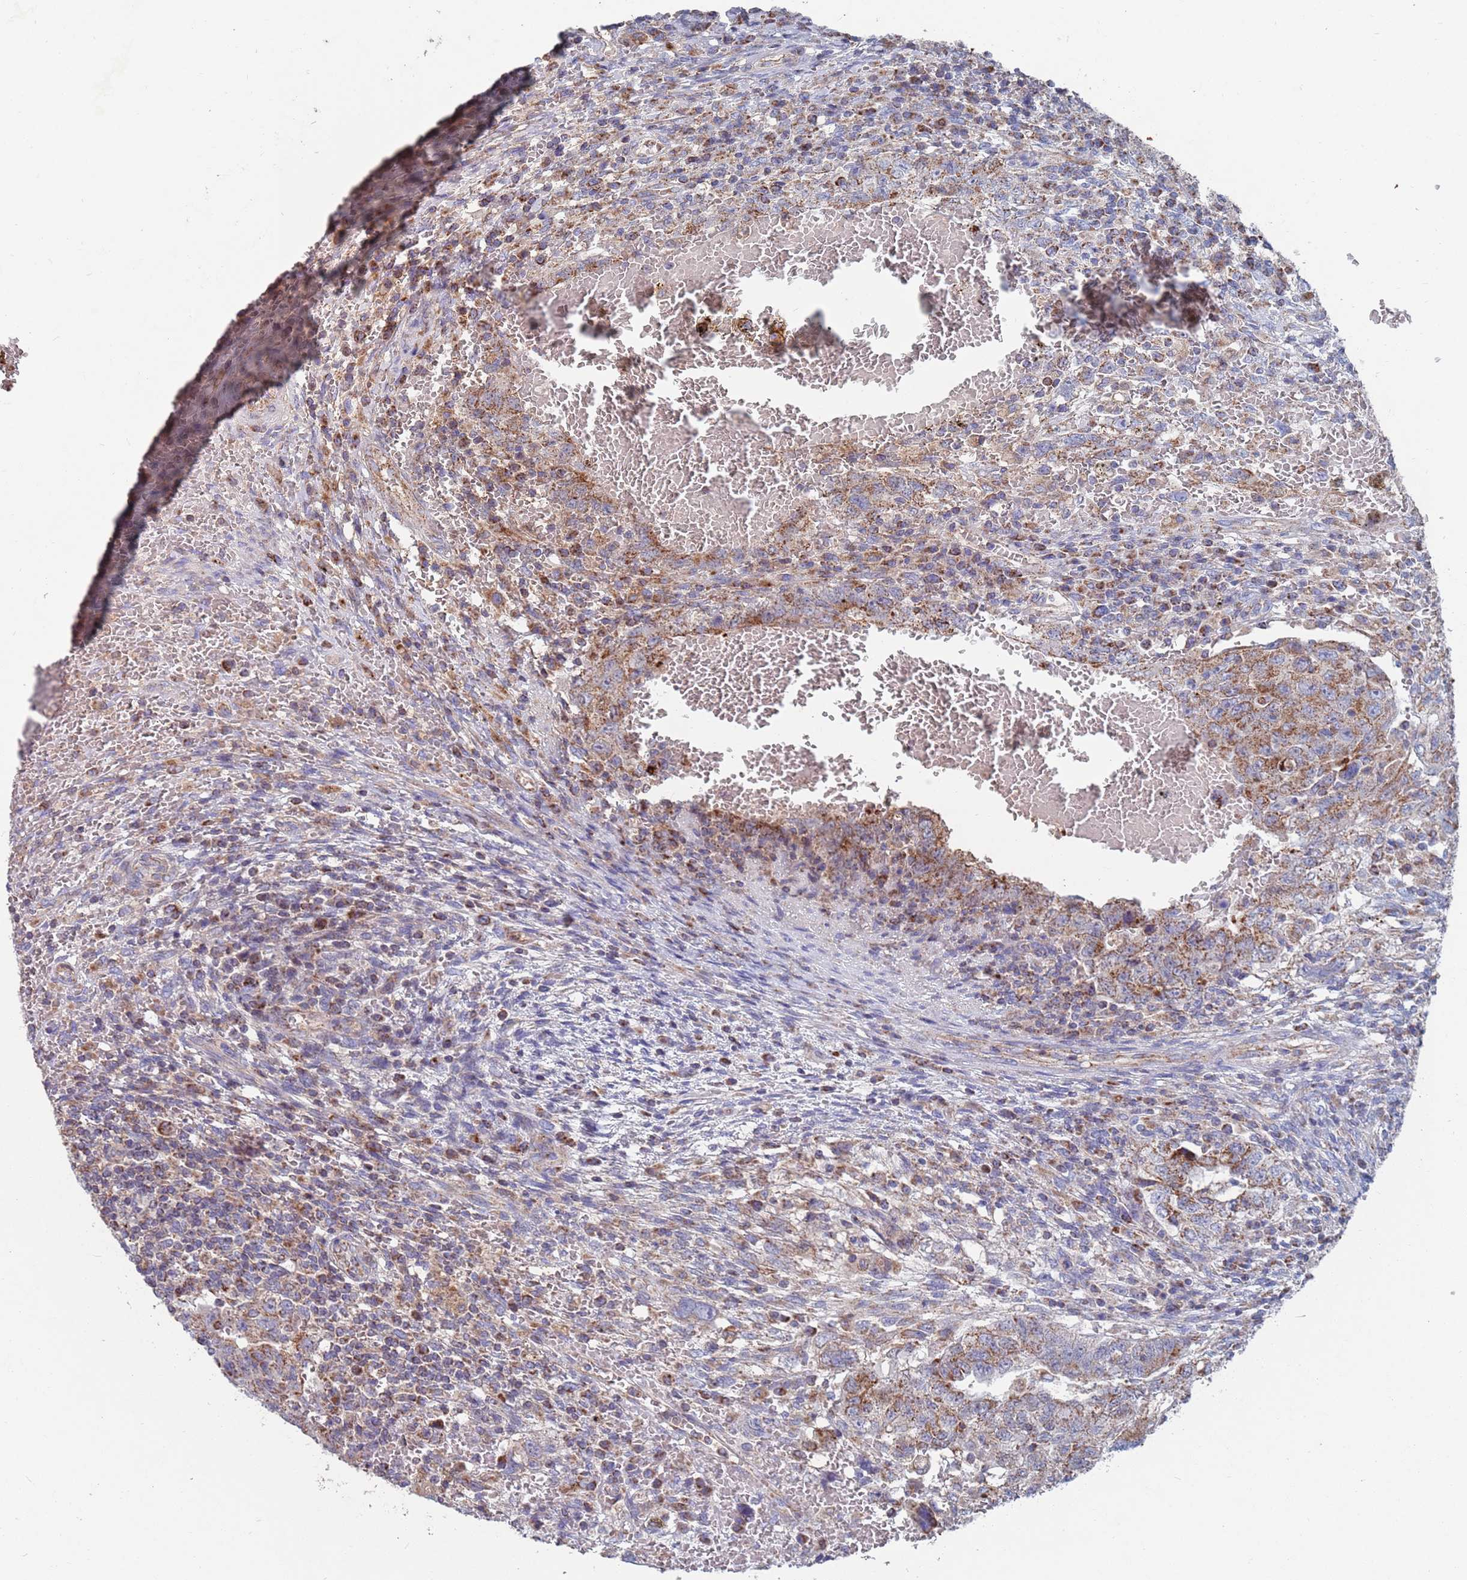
{"staining": {"intensity": "moderate", "quantity": ">75%", "location": "cytoplasmic/membranous"}, "tissue": "testis cancer", "cell_type": "Tumor cells", "image_type": "cancer", "snomed": [{"axis": "morphology", "description": "Carcinoma, Embryonal, NOS"}, {"axis": "topography", "description": "Testis"}], "caption": "Embryonal carcinoma (testis) stained with a protein marker displays moderate staining in tumor cells.", "gene": "MRPL22", "patient": {"sex": "male", "age": 26}}